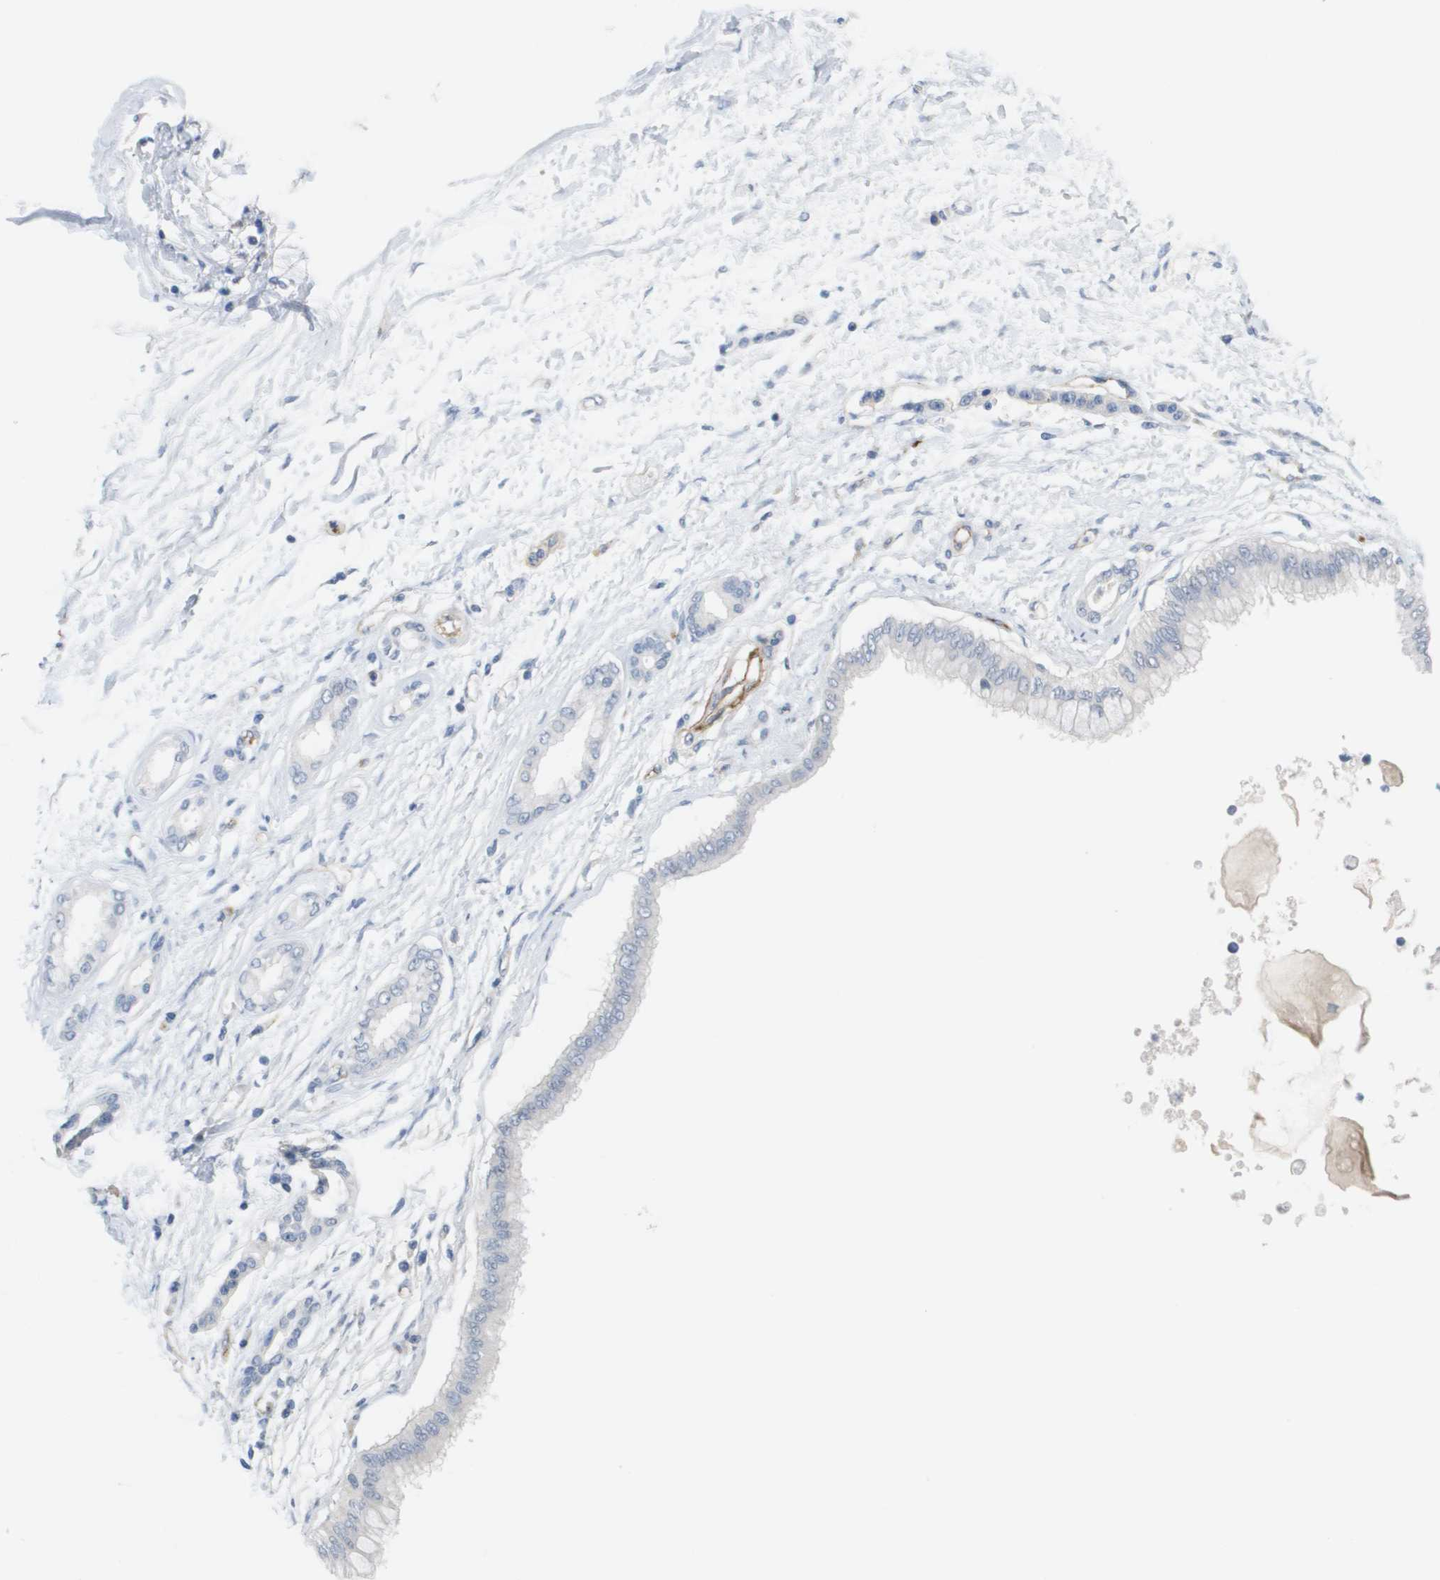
{"staining": {"intensity": "negative", "quantity": "none", "location": "none"}, "tissue": "pancreatic cancer", "cell_type": "Tumor cells", "image_type": "cancer", "snomed": [{"axis": "morphology", "description": "Adenocarcinoma, NOS"}, {"axis": "topography", "description": "Pancreas"}], "caption": "Adenocarcinoma (pancreatic) stained for a protein using immunohistochemistry reveals no positivity tumor cells.", "gene": "ANGPT2", "patient": {"sex": "male", "age": 56}}